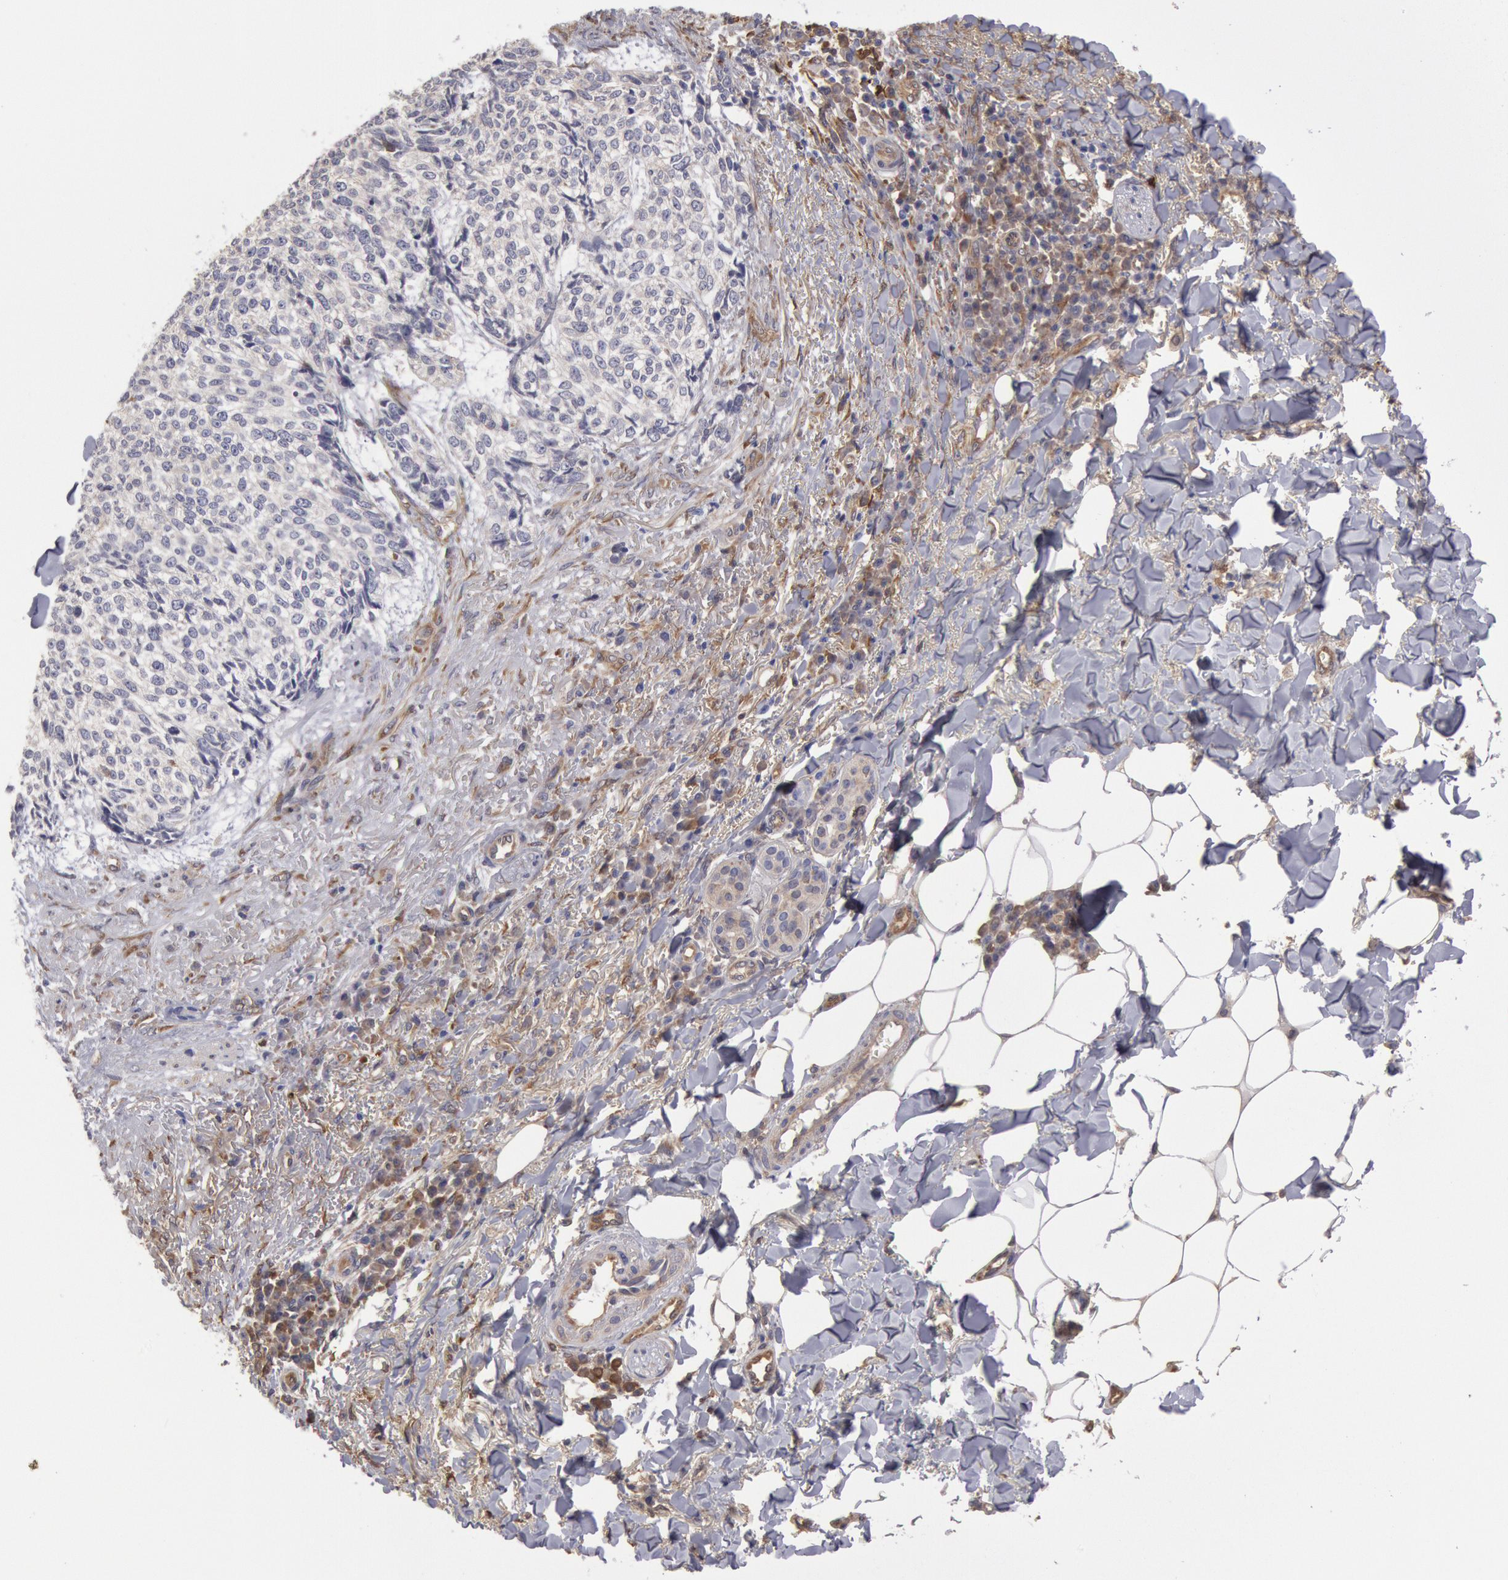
{"staining": {"intensity": "negative", "quantity": "none", "location": "none"}, "tissue": "skin cancer", "cell_type": "Tumor cells", "image_type": "cancer", "snomed": [{"axis": "morphology", "description": "Basal cell carcinoma"}, {"axis": "topography", "description": "Skin"}], "caption": "High power microscopy histopathology image of an IHC photomicrograph of skin cancer, revealing no significant expression in tumor cells.", "gene": "CCDC50", "patient": {"sex": "female", "age": 89}}